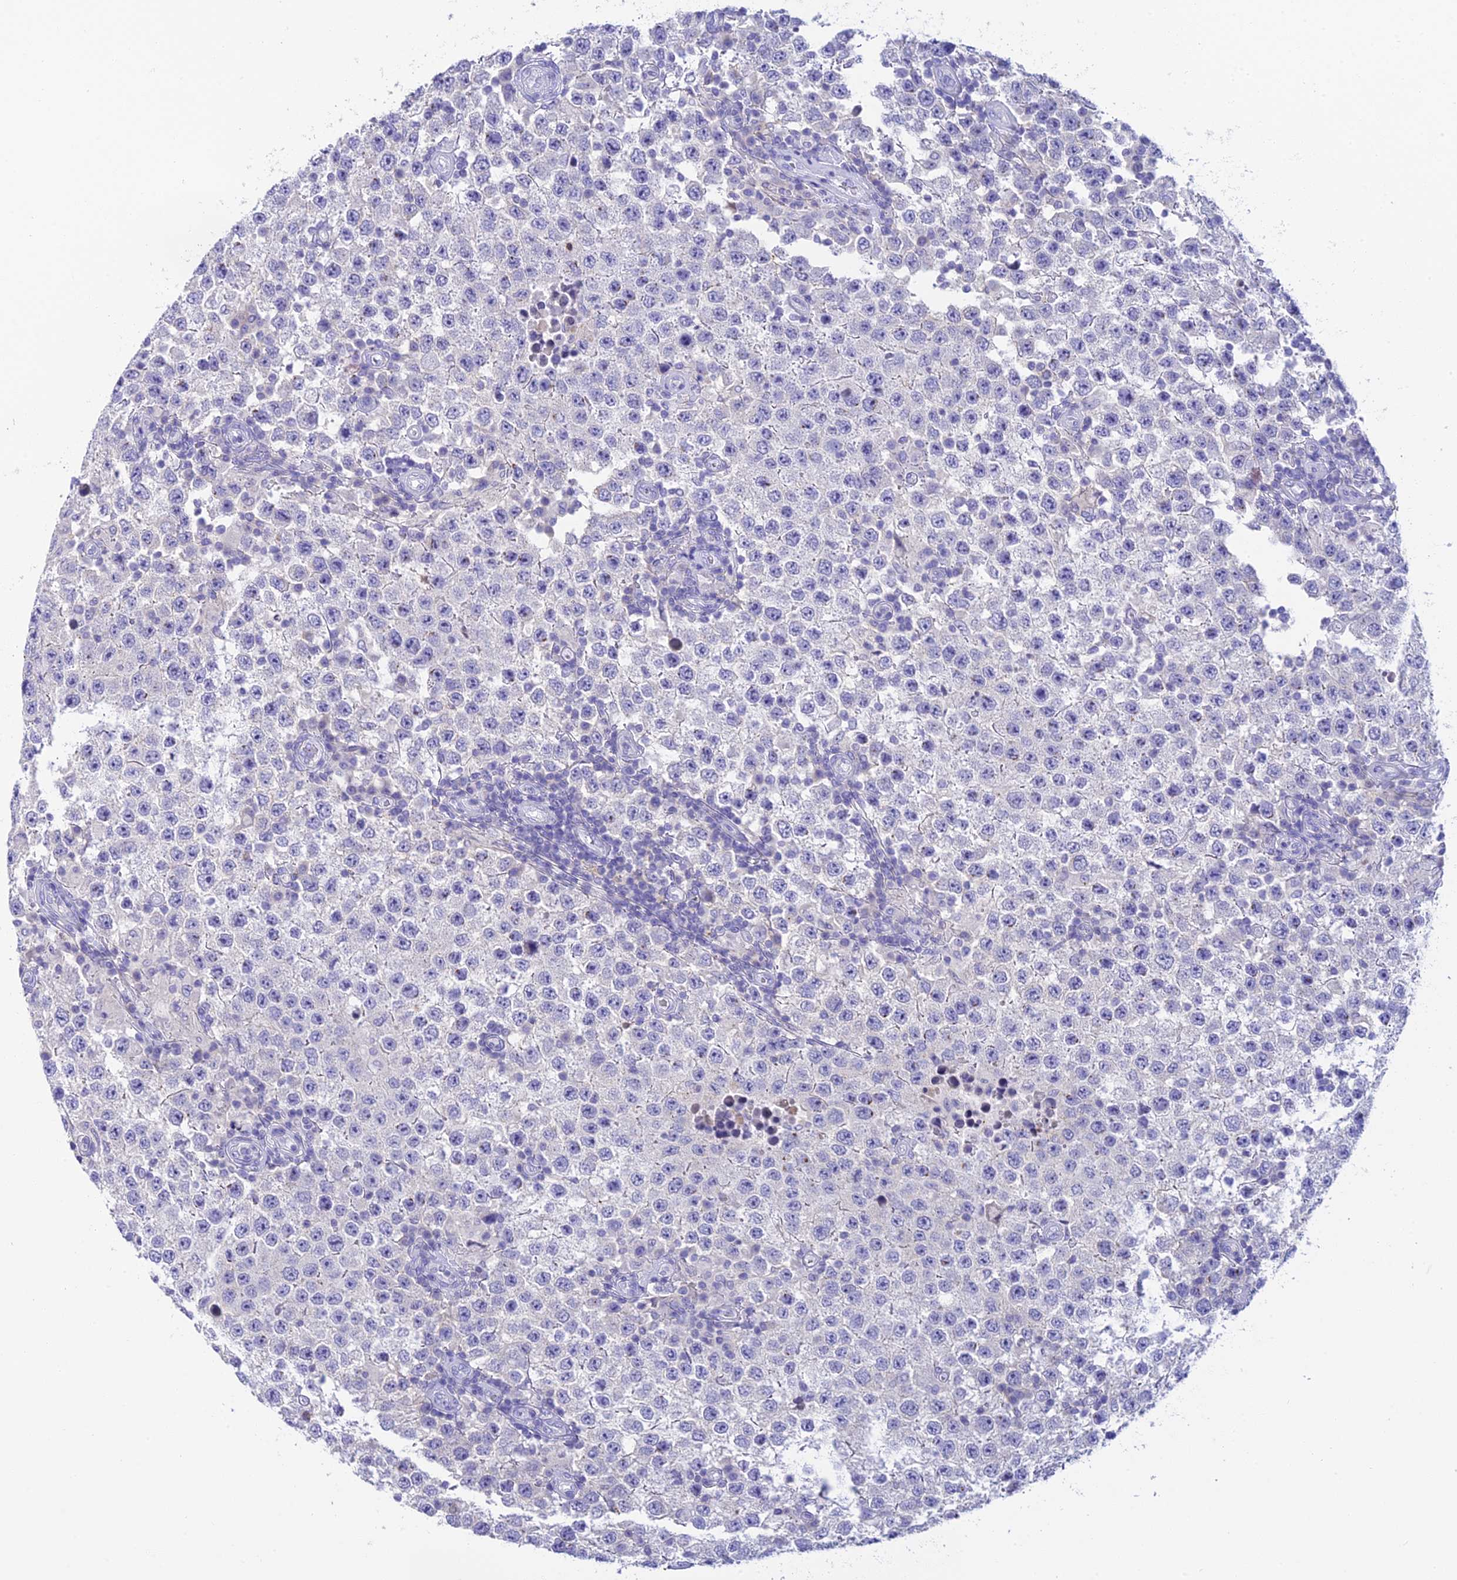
{"staining": {"intensity": "negative", "quantity": "none", "location": "none"}, "tissue": "testis cancer", "cell_type": "Tumor cells", "image_type": "cancer", "snomed": [{"axis": "morphology", "description": "Normal tissue, NOS"}, {"axis": "morphology", "description": "Urothelial carcinoma, High grade"}, {"axis": "morphology", "description": "Seminoma, NOS"}, {"axis": "morphology", "description": "Carcinoma, Embryonal, NOS"}, {"axis": "topography", "description": "Urinary bladder"}, {"axis": "topography", "description": "Testis"}], "caption": "DAB immunohistochemical staining of human testis cancer shows no significant positivity in tumor cells.", "gene": "C12orf29", "patient": {"sex": "male", "age": 41}}